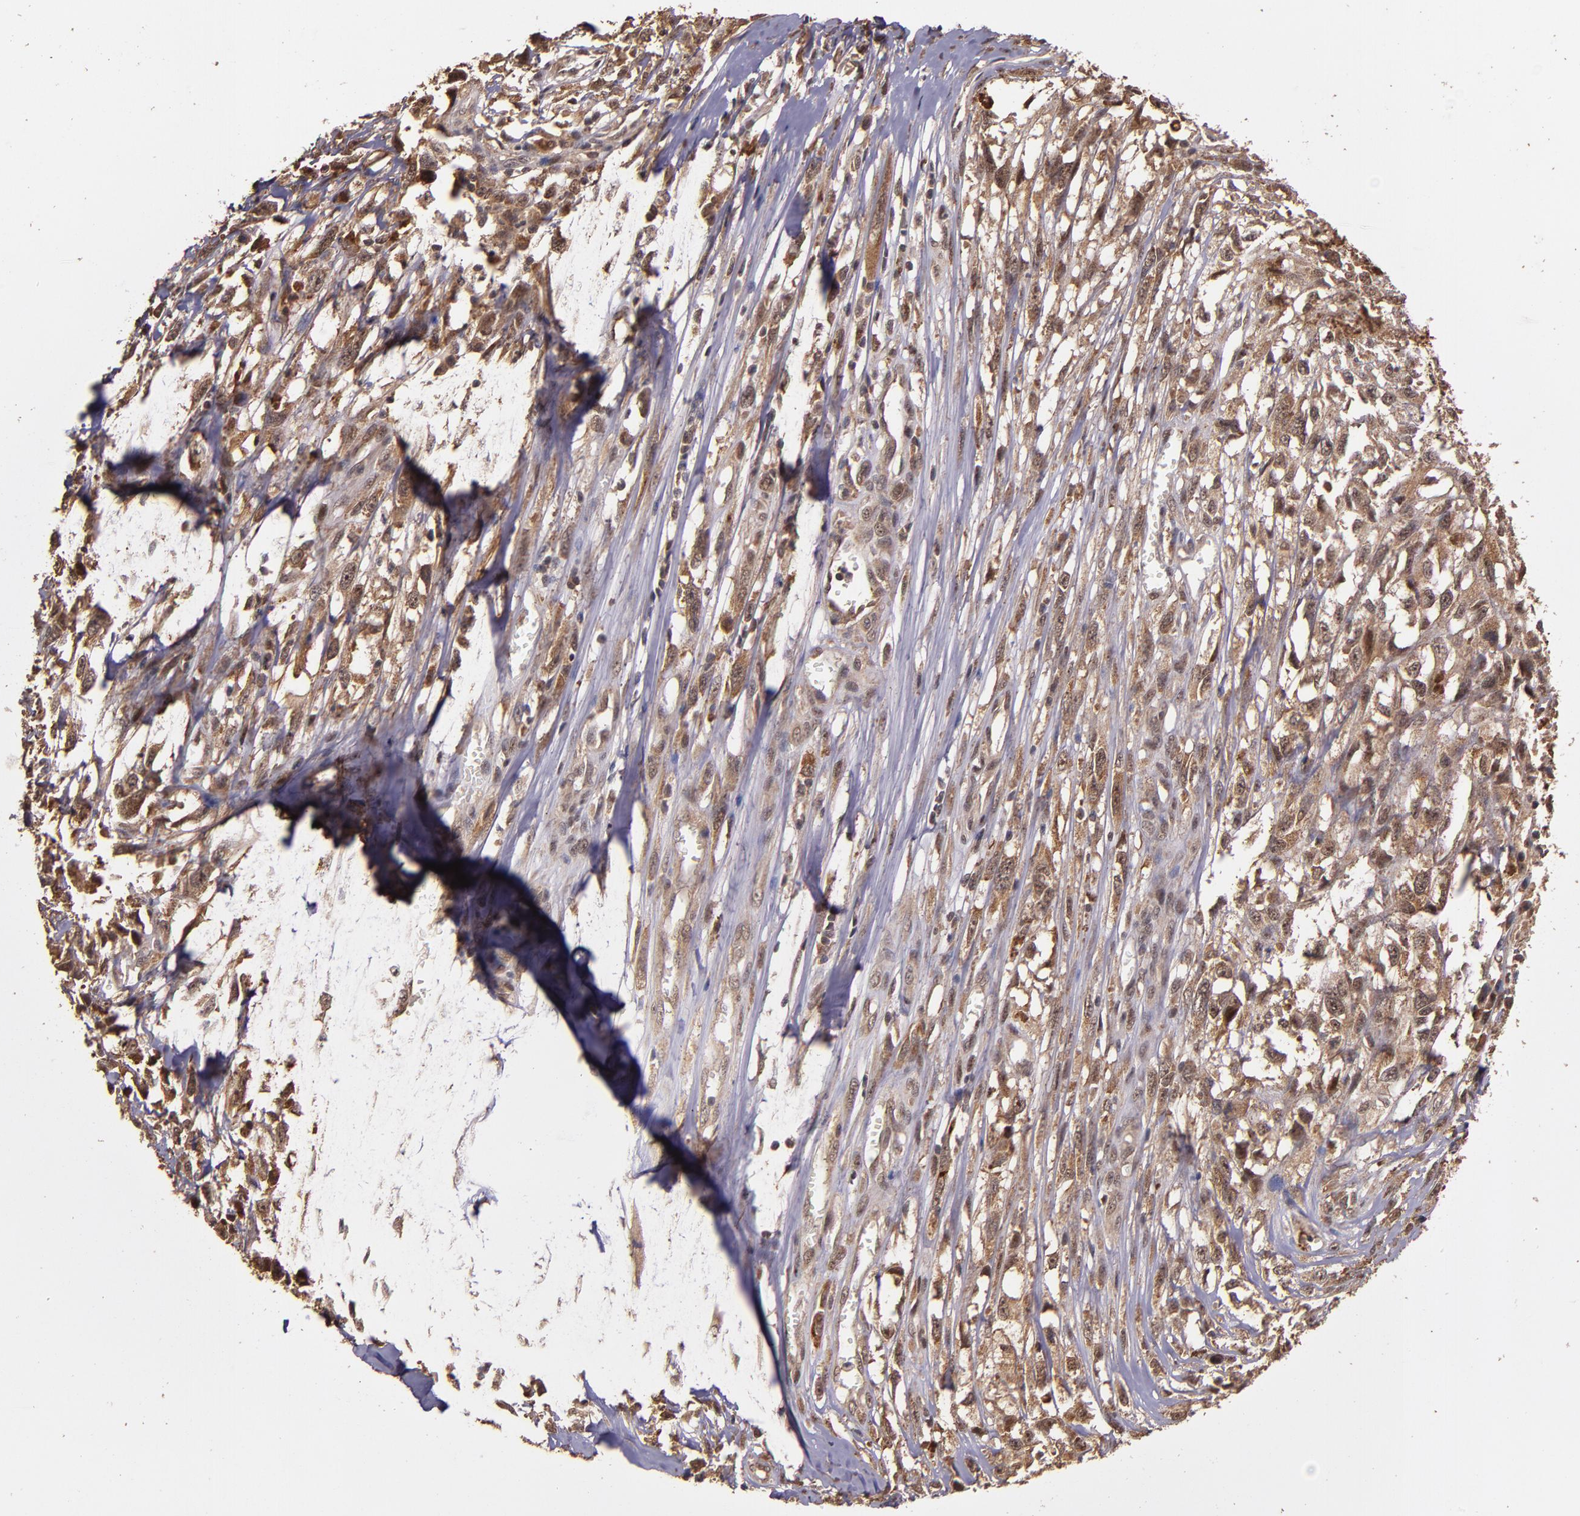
{"staining": {"intensity": "moderate", "quantity": ">75%", "location": "cytoplasmic/membranous"}, "tissue": "melanoma", "cell_type": "Tumor cells", "image_type": "cancer", "snomed": [{"axis": "morphology", "description": "Malignant melanoma, Metastatic site"}, {"axis": "topography", "description": "Lymph node"}], "caption": "Tumor cells exhibit moderate cytoplasmic/membranous positivity in about >75% of cells in melanoma.", "gene": "RIOK3", "patient": {"sex": "male", "age": 59}}